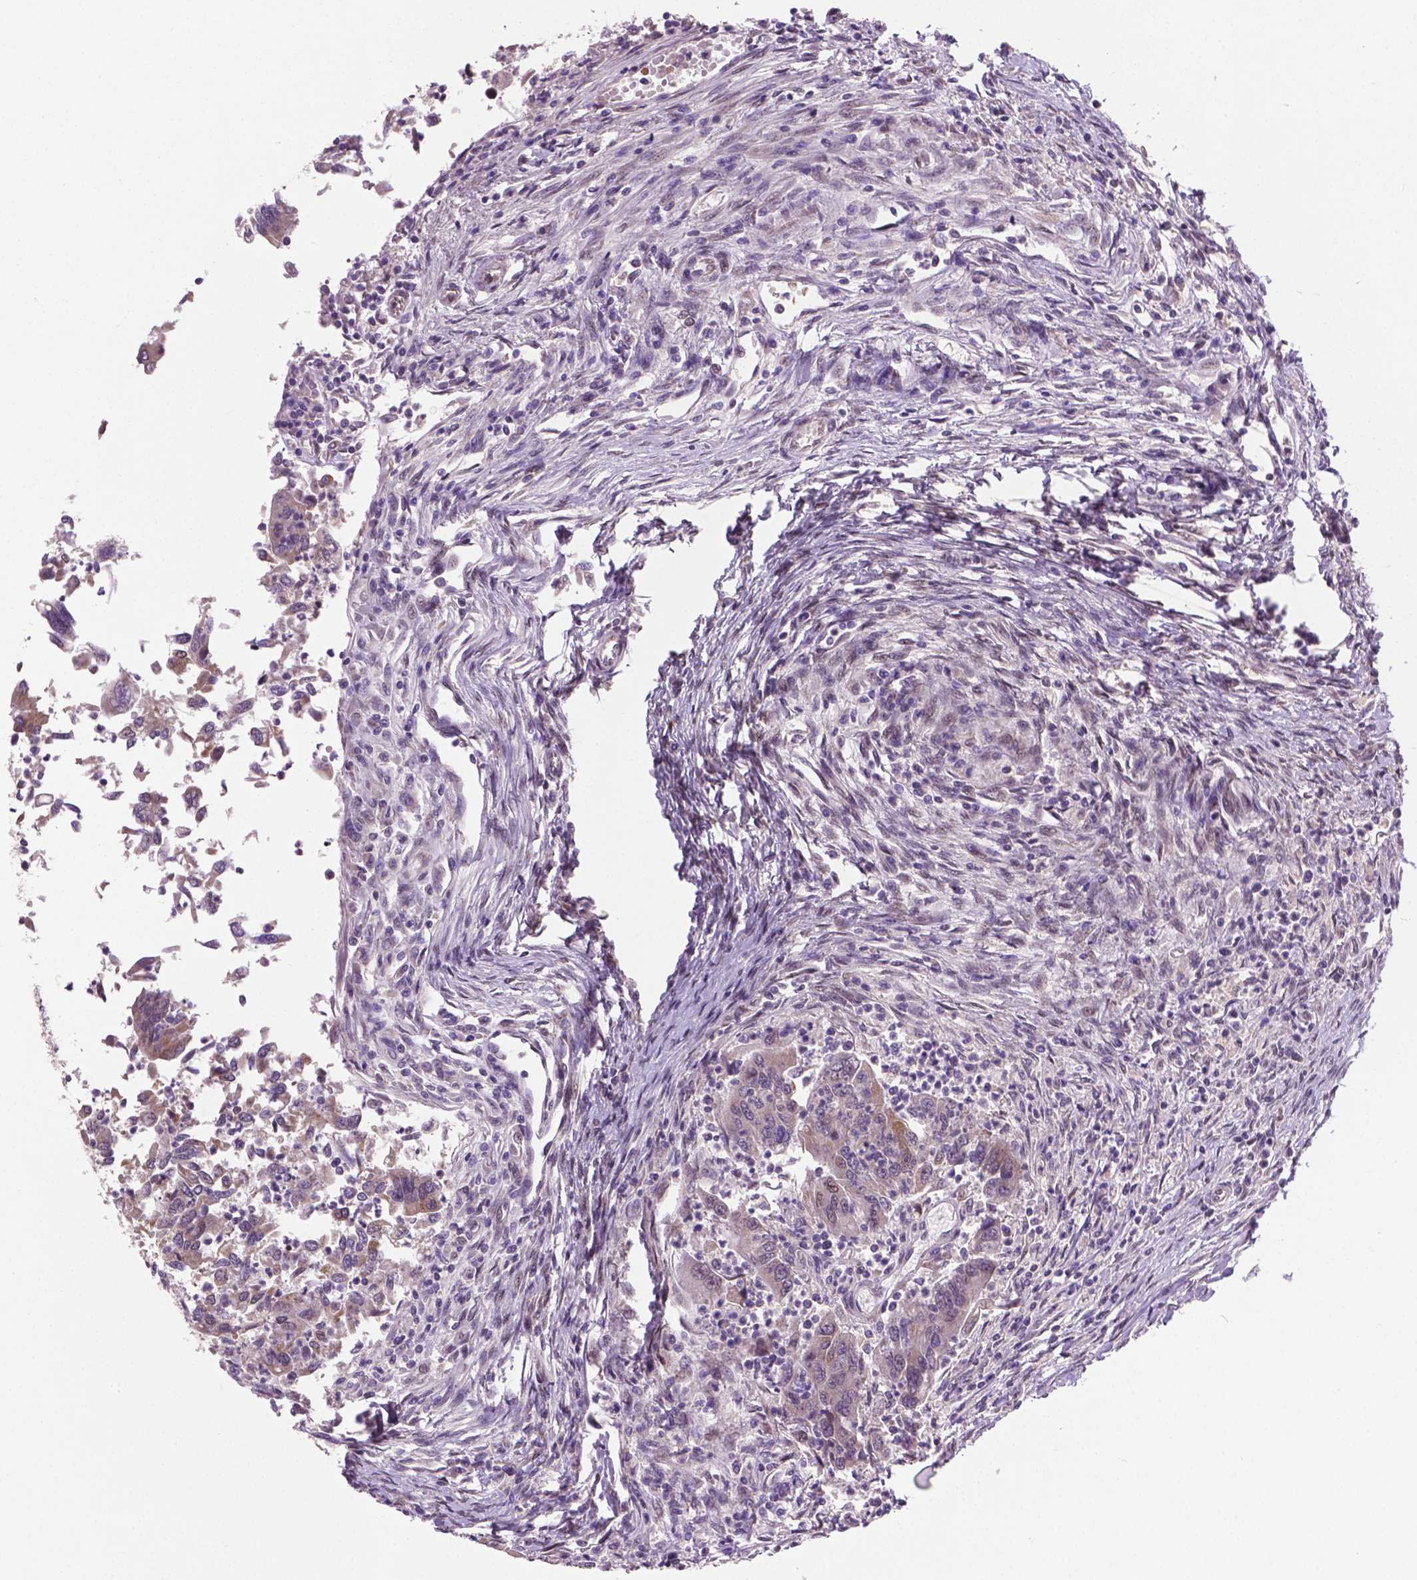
{"staining": {"intensity": "weak", "quantity": "25%-75%", "location": "cytoplasmic/membranous"}, "tissue": "colorectal cancer", "cell_type": "Tumor cells", "image_type": "cancer", "snomed": [{"axis": "morphology", "description": "Adenocarcinoma, NOS"}, {"axis": "topography", "description": "Colon"}], "caption": "This histopathology image displays IHC staining of human colorectal cancer (adenocarcinoma), with low weak cytoplasmic/membranous positivity in approximately 25%-75% of tumor cells.", "gene": "IRF6", "patient": {"sex": "female", "age": 67}}